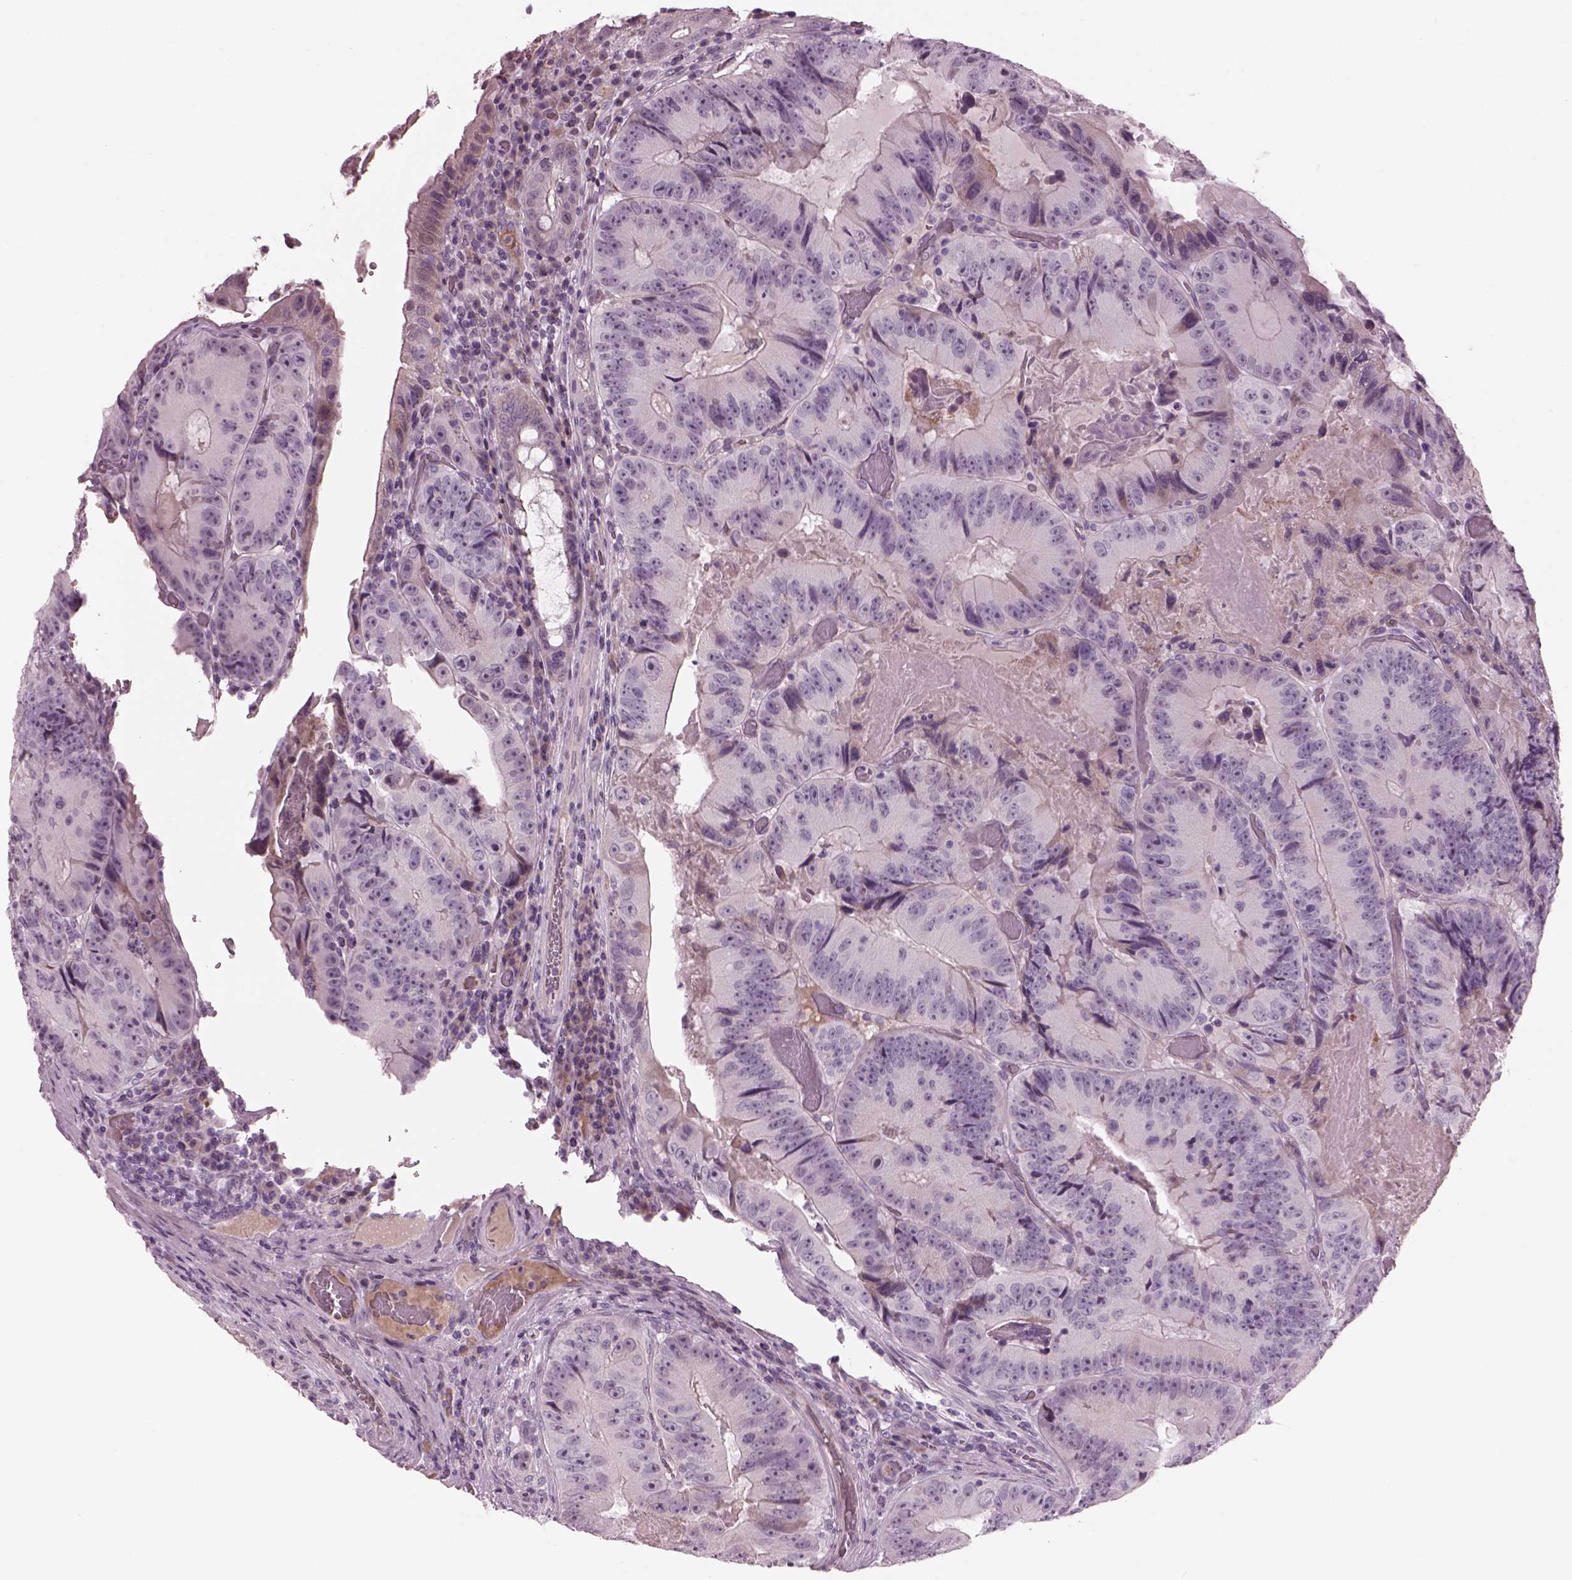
{"staining": {"intensity": "negative", "quantity": "none", "location": "none"}, "tissue": "colorectal cancer", "cell_type": "Tumor cells", "image_type": "cancer", "snomed": [{"axis": "morphology", "description": "Adenocarcinoma, NOS"}, {"axis": "topography", "description": "Colon"}], "caption": "This image is of colorectal cancer stained with immunohistochemistry (IHC) to label a protein in brown with the nuclei are counter-stained blue. There is no expression in tumor cells.", "gene": "CYLC1", "patient": {"sex": "female", "age": 86}}